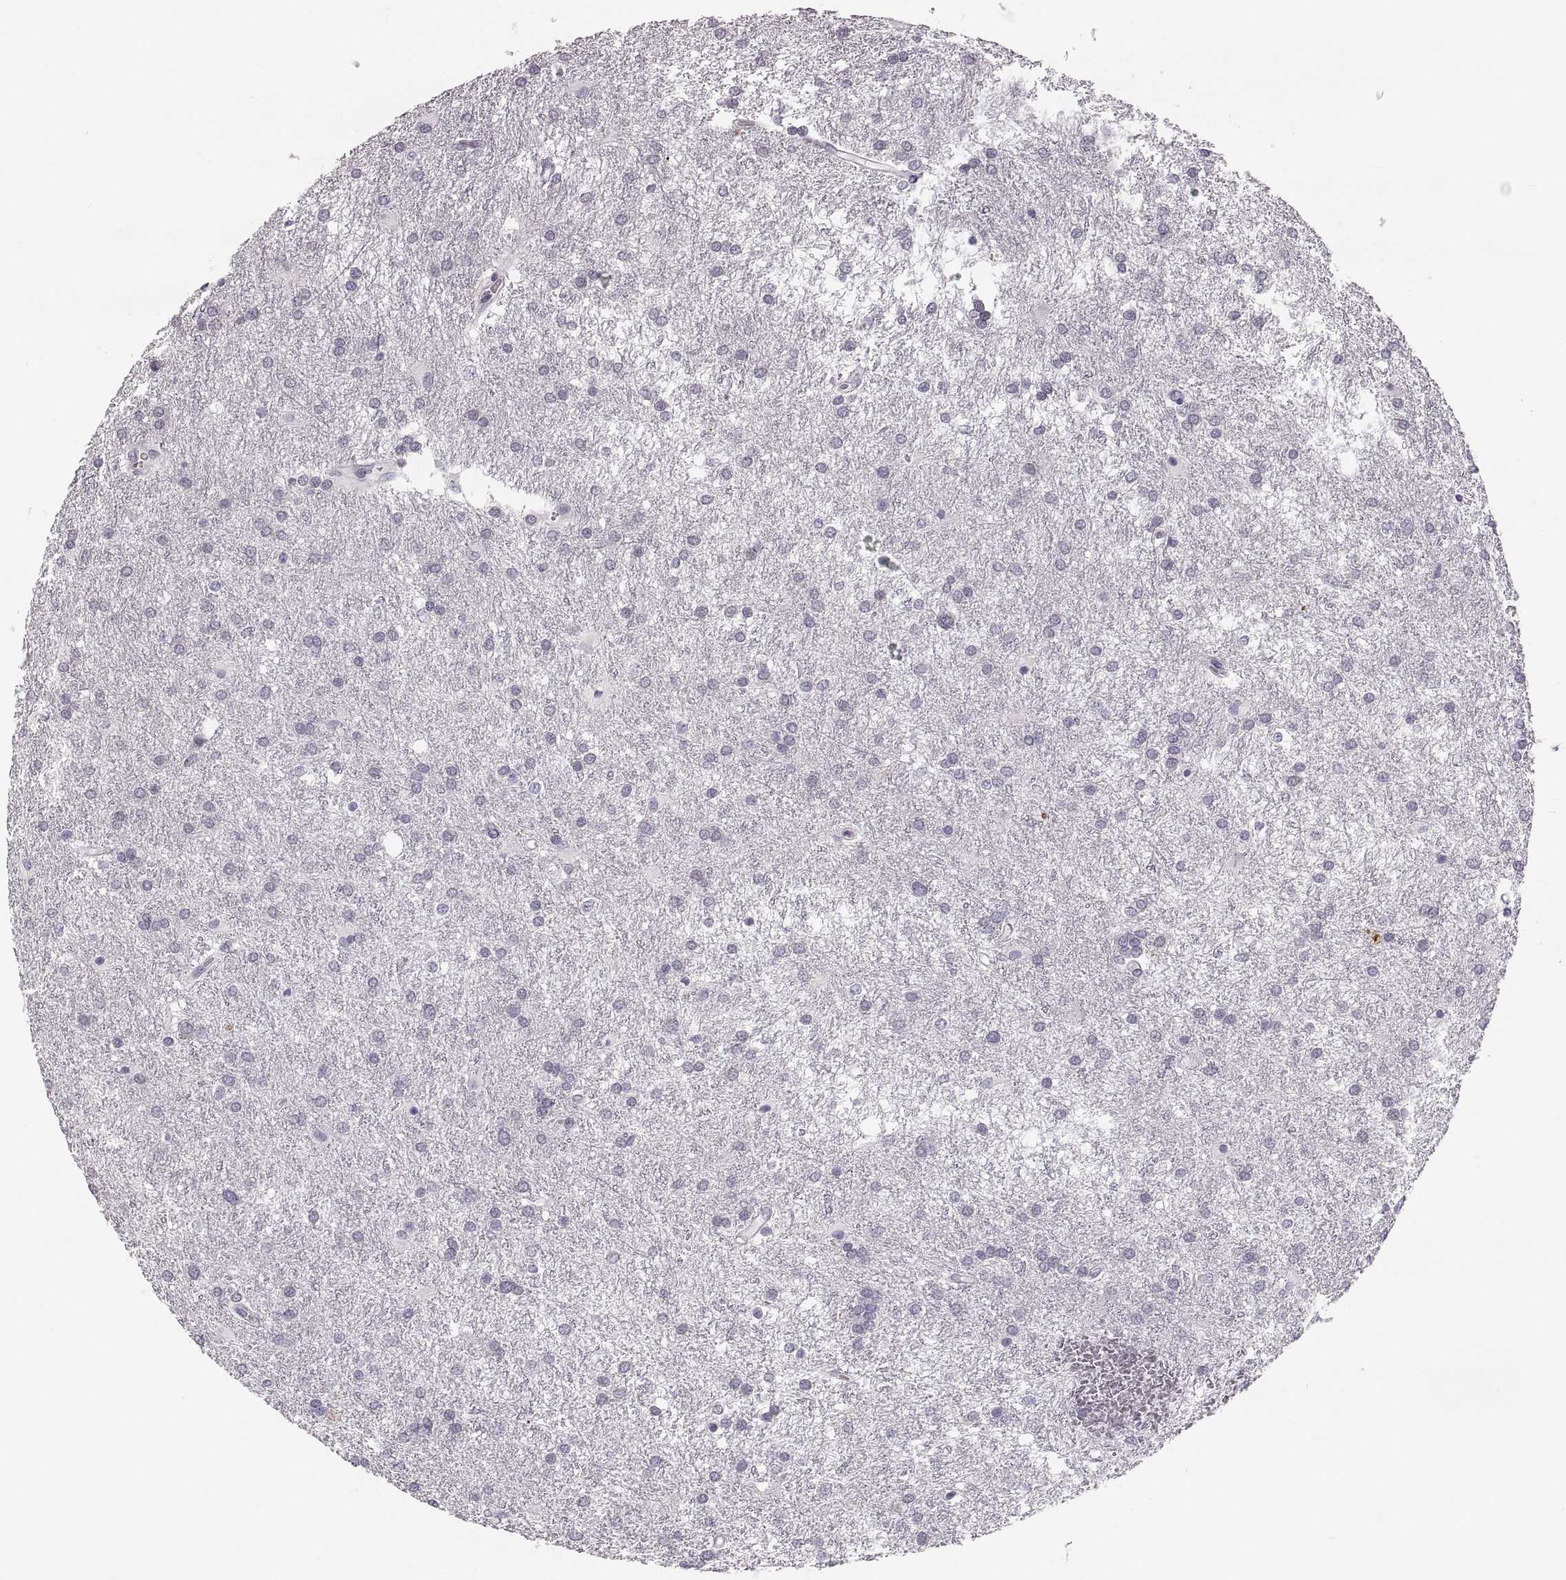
{"staining": {"intensity": "negative", "quantity": "none", "location": "none"}, "tissue": "glioma", "cell_type": "Tumor cells", "image_type": "cancer", "snomed": [{"axis": "morphology", "description": "Glioma, malignant, Low grade"}, {"axis": "topography", "description": "Brain"}], "caption": "Immunohistochemical staining of human glioma reveals no significant staining in tumor cells. Brightfield microscopy of immunohistochemistry (IHC) stained with DAB (3,3'-diaminobenzidine) (brown) and hematoxylin (blue), captured at high magnification.", "gene": "RUNDC3A", "patient": {"sex": "female", "age": 32}}